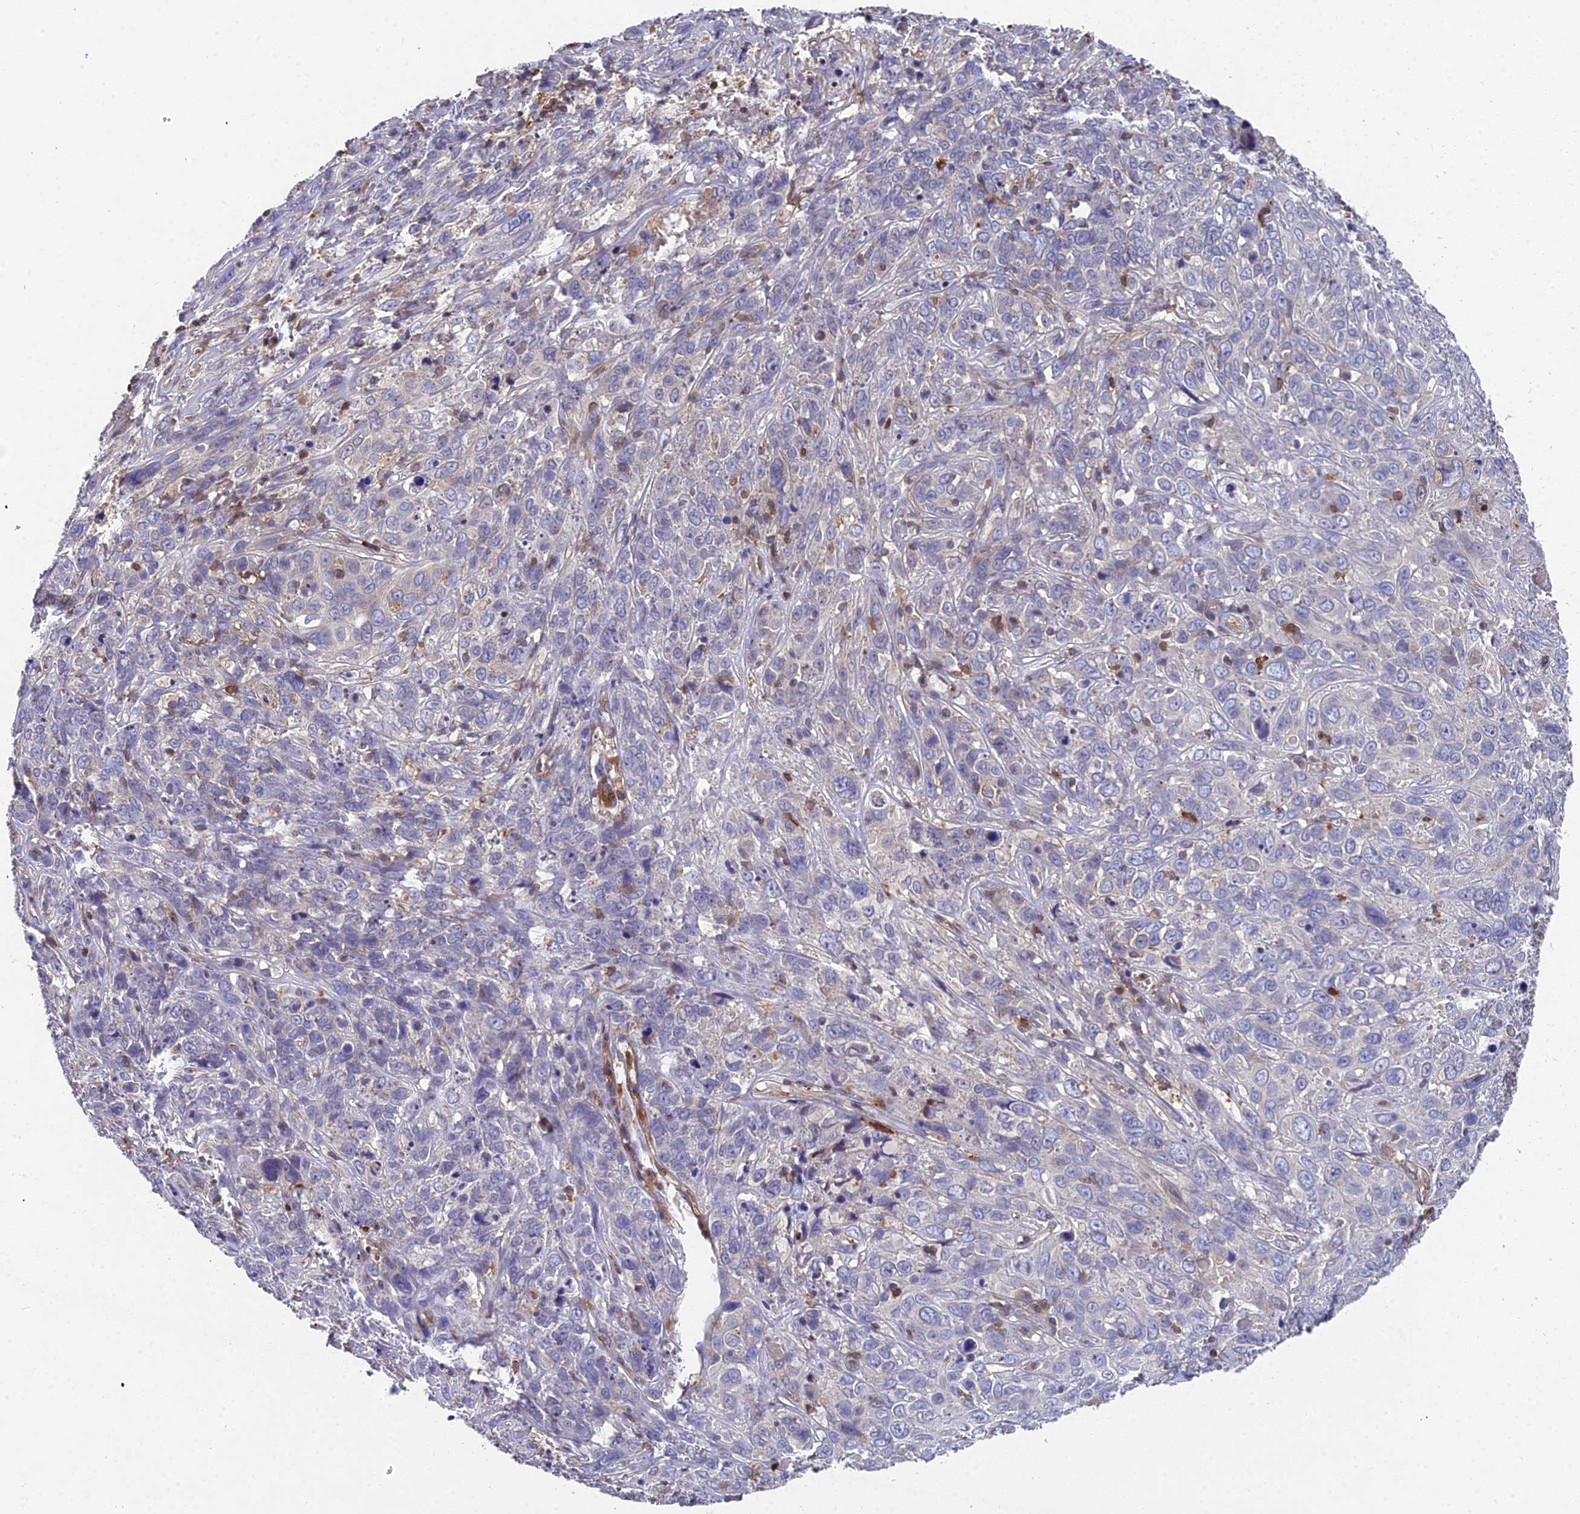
{"staining": {"intensity": "negative", "quantity": "none", "location": "none"}, "tissue": "cervical cancer", "cell_type": "Tumor cells", "image_type": "cancer", "snomed": [{"axis": "morphology", "description": "Squamous cell carcinoma, NOS"}, {"axis": "topography", "description": "Cervix"}], "caption": "This photomicrograph is of cervical squamous cell carcinoma stained with immunohistochemistry to label a protein in brown with the nuclei are counter-stained blue. There is no expression in tumor cells.", "gene": "GALK2", "patient": {"sex": "female", "age": 46}}